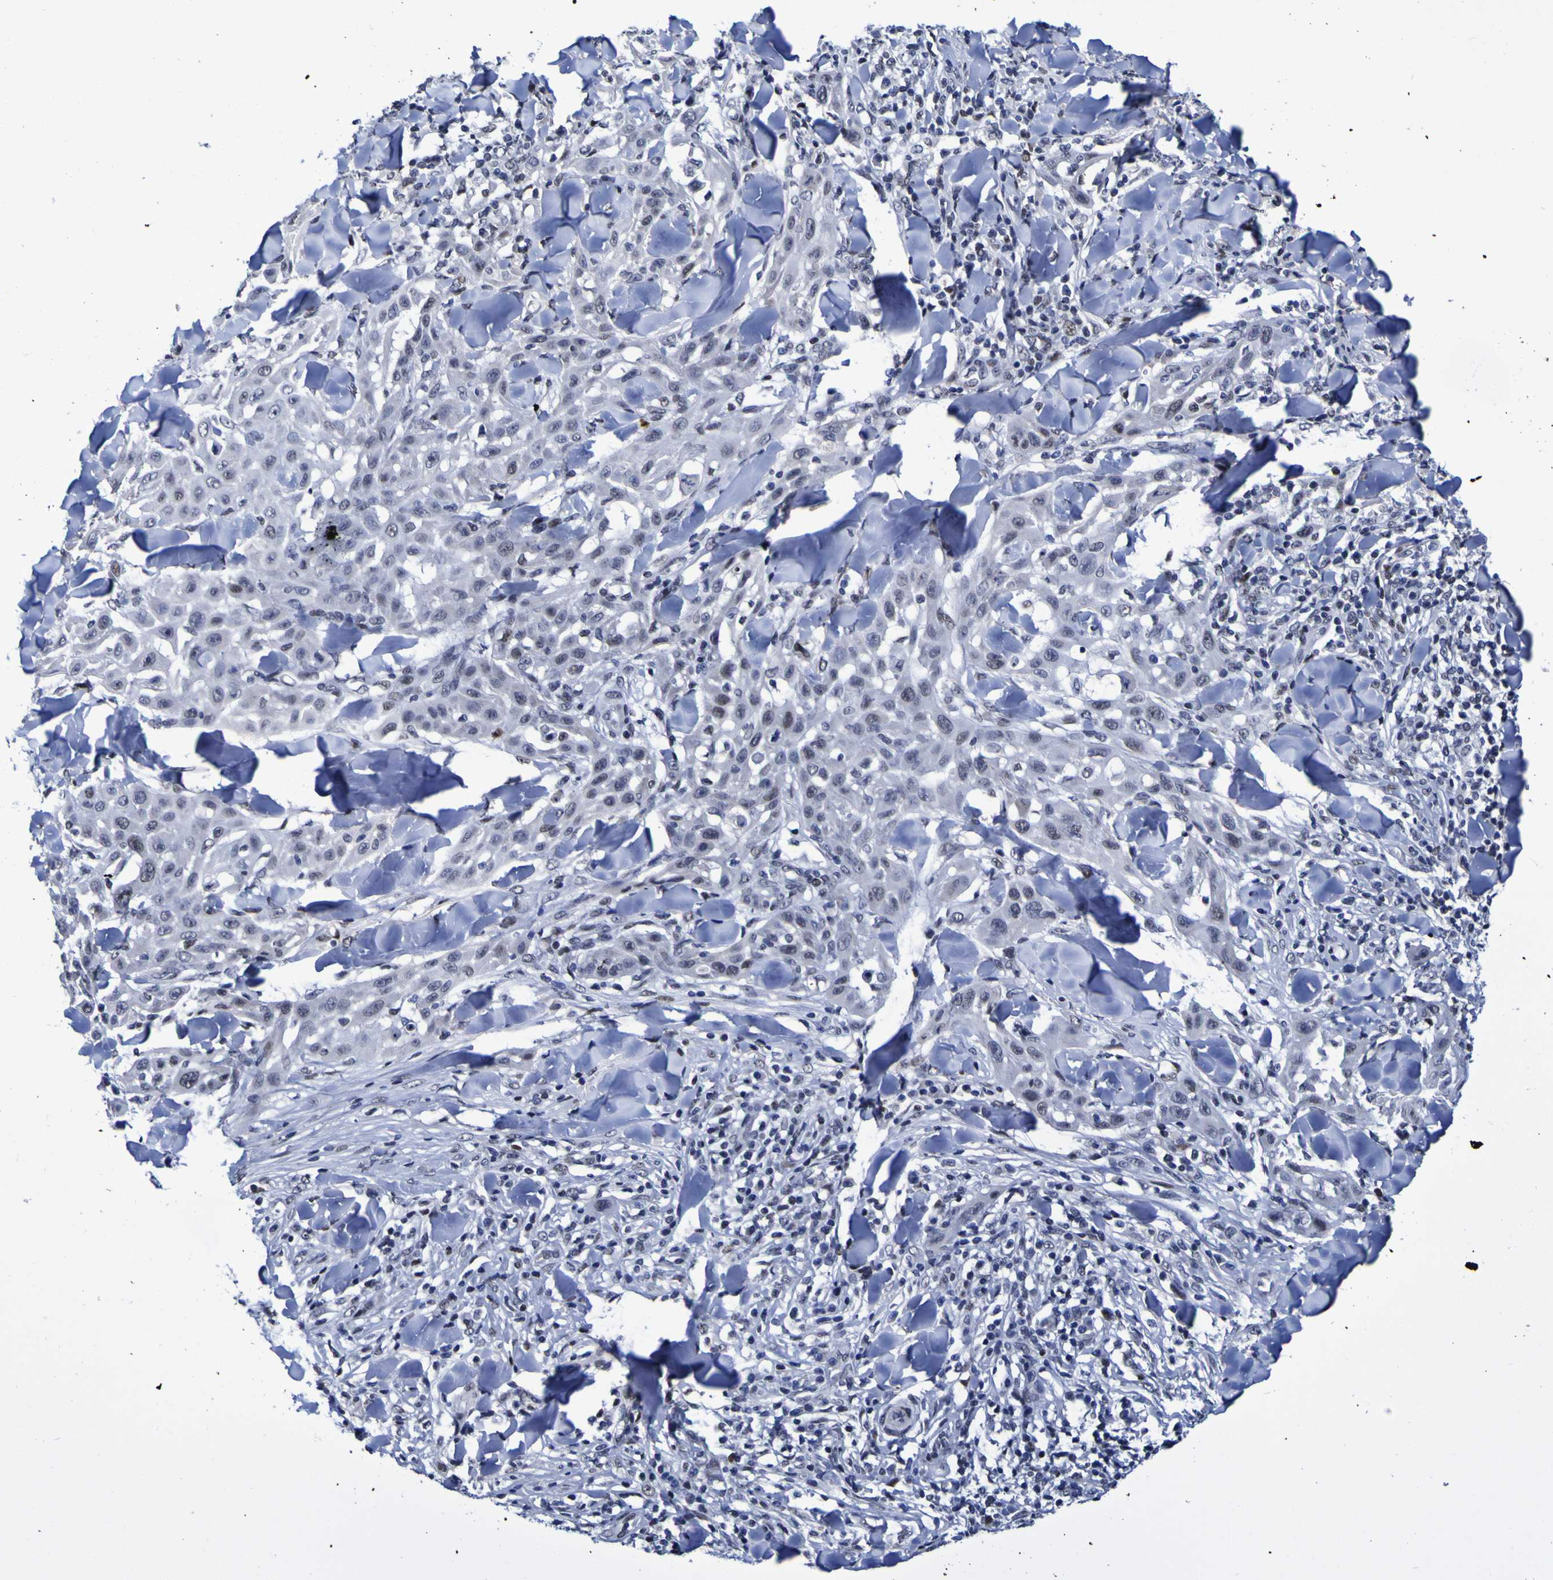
{"staining": {"intensity": "weak", "quantity": "<25%", "location": "nuclear"}, "tissue": "skin cancer", "cell_type": "Tumor cells", "image_type": "cancer", "snomed": [{"axis": "morphology", "description": "Squamous cell carcinoma, NOS"}, {"axis": "topography", "description": "Skin"}], "caption": "Protein analysis of skin cancer demonstrates no significant expression in tumor cells. The staining is performed using DAB (3,3'-diaminobenzidine) brown chromogen with nuclei counter-stained in using hematoxylin.", "gene": "MBD3", "patient": {"sex": "male", "age": 24}}